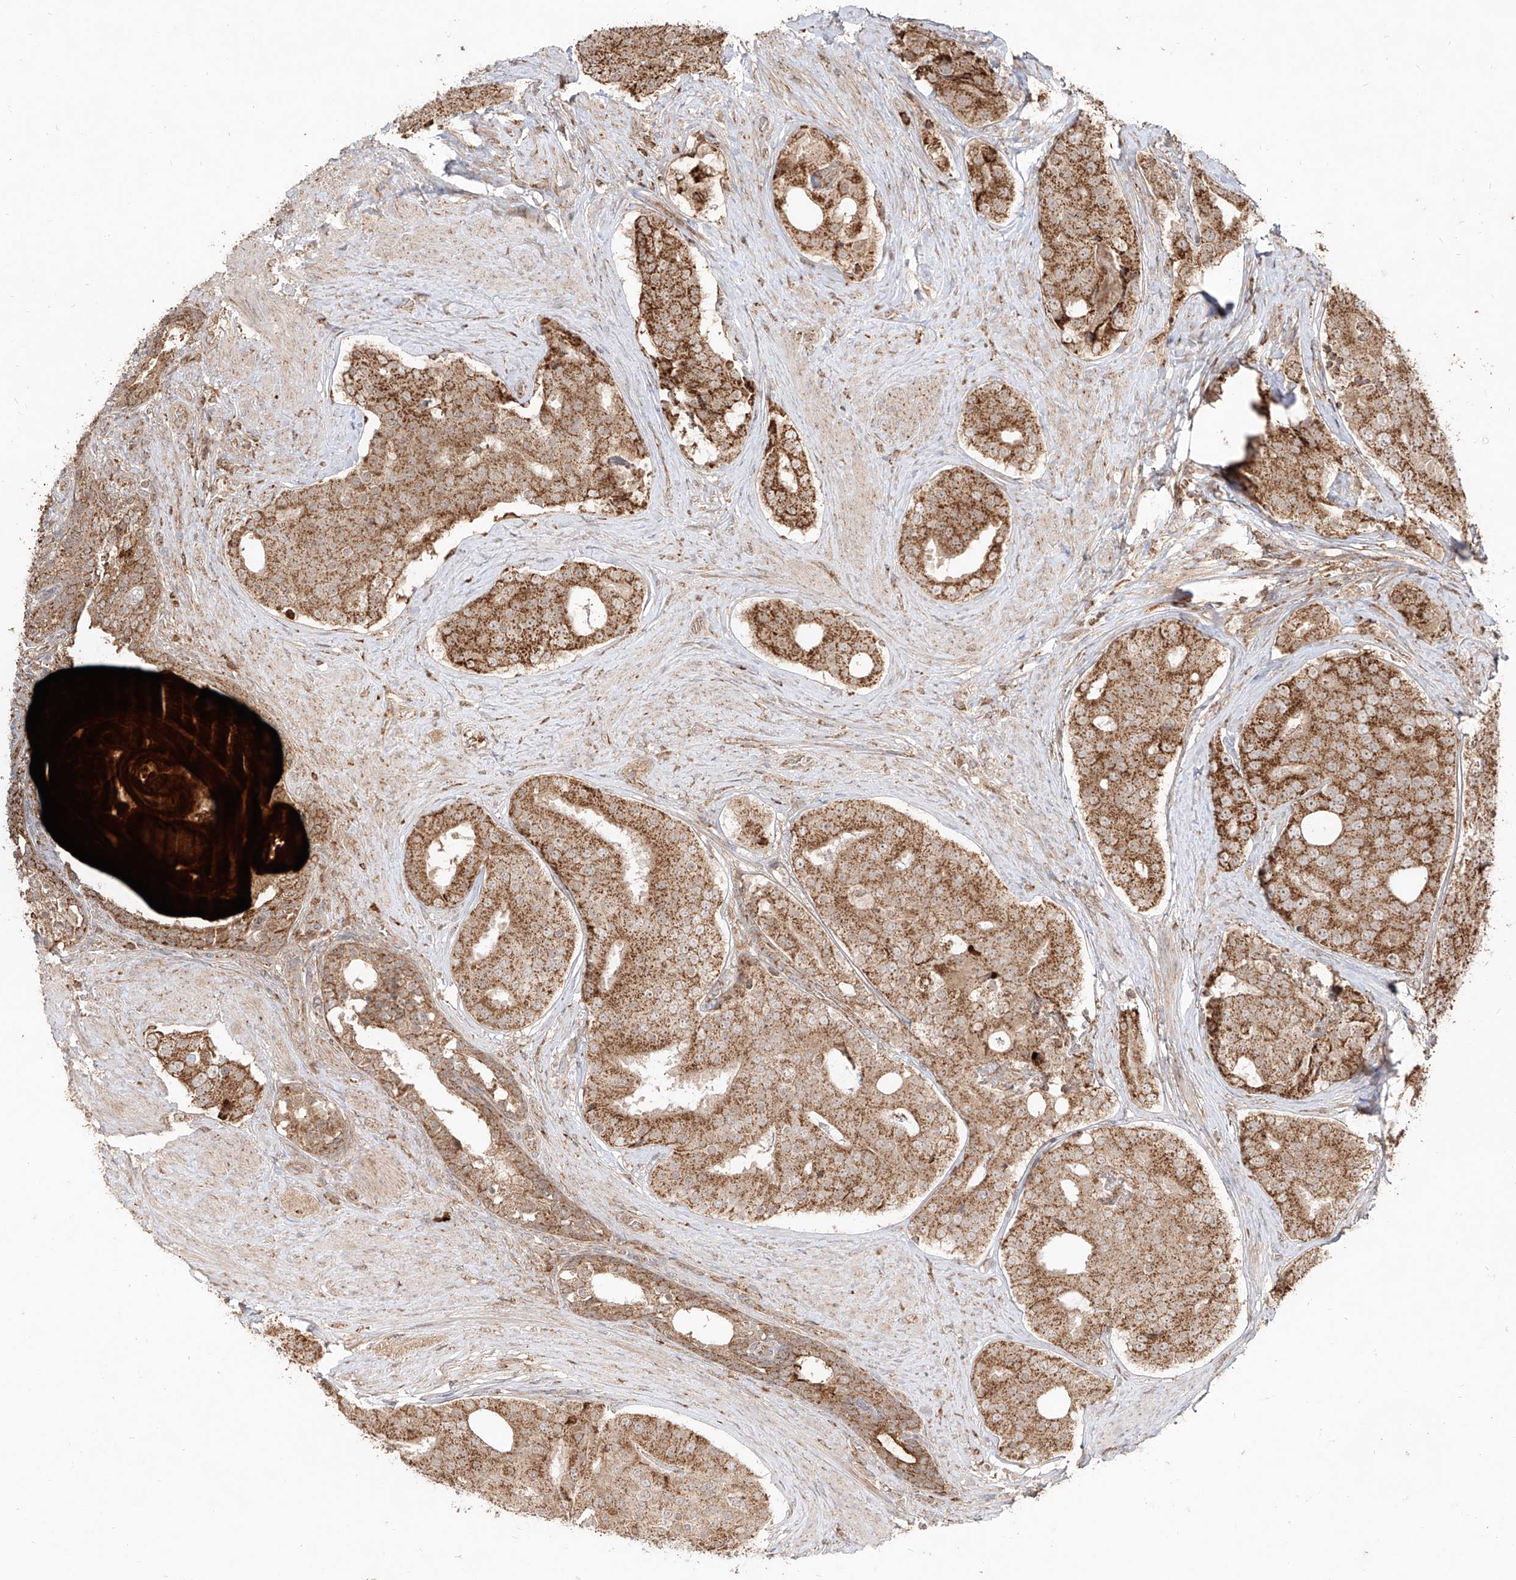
{"staining": {"intensity": "strong", "quantity": ">75%", "location": "cytoplasmic/membranous"}, "tissue": "prostate cancer", "cell_type": "Tumor cells", "image_type": "cancer", "snomed": [{"axis": "morphology", "description": "Adenocarcinoma, High grade"}, {"axis": "topography", "description": "Prostate"}], "caption": "Protein expression analysis of human high-grade adenocarcinoma (prostate) reveals strong cytoplasmic/membranous positivity in about >75% of tumor cells. (brown staining indicates protein expression, while blue staining denotes nuclei).", "gene": "AIM2", "patient": {"sex": "male", "age": 56}}